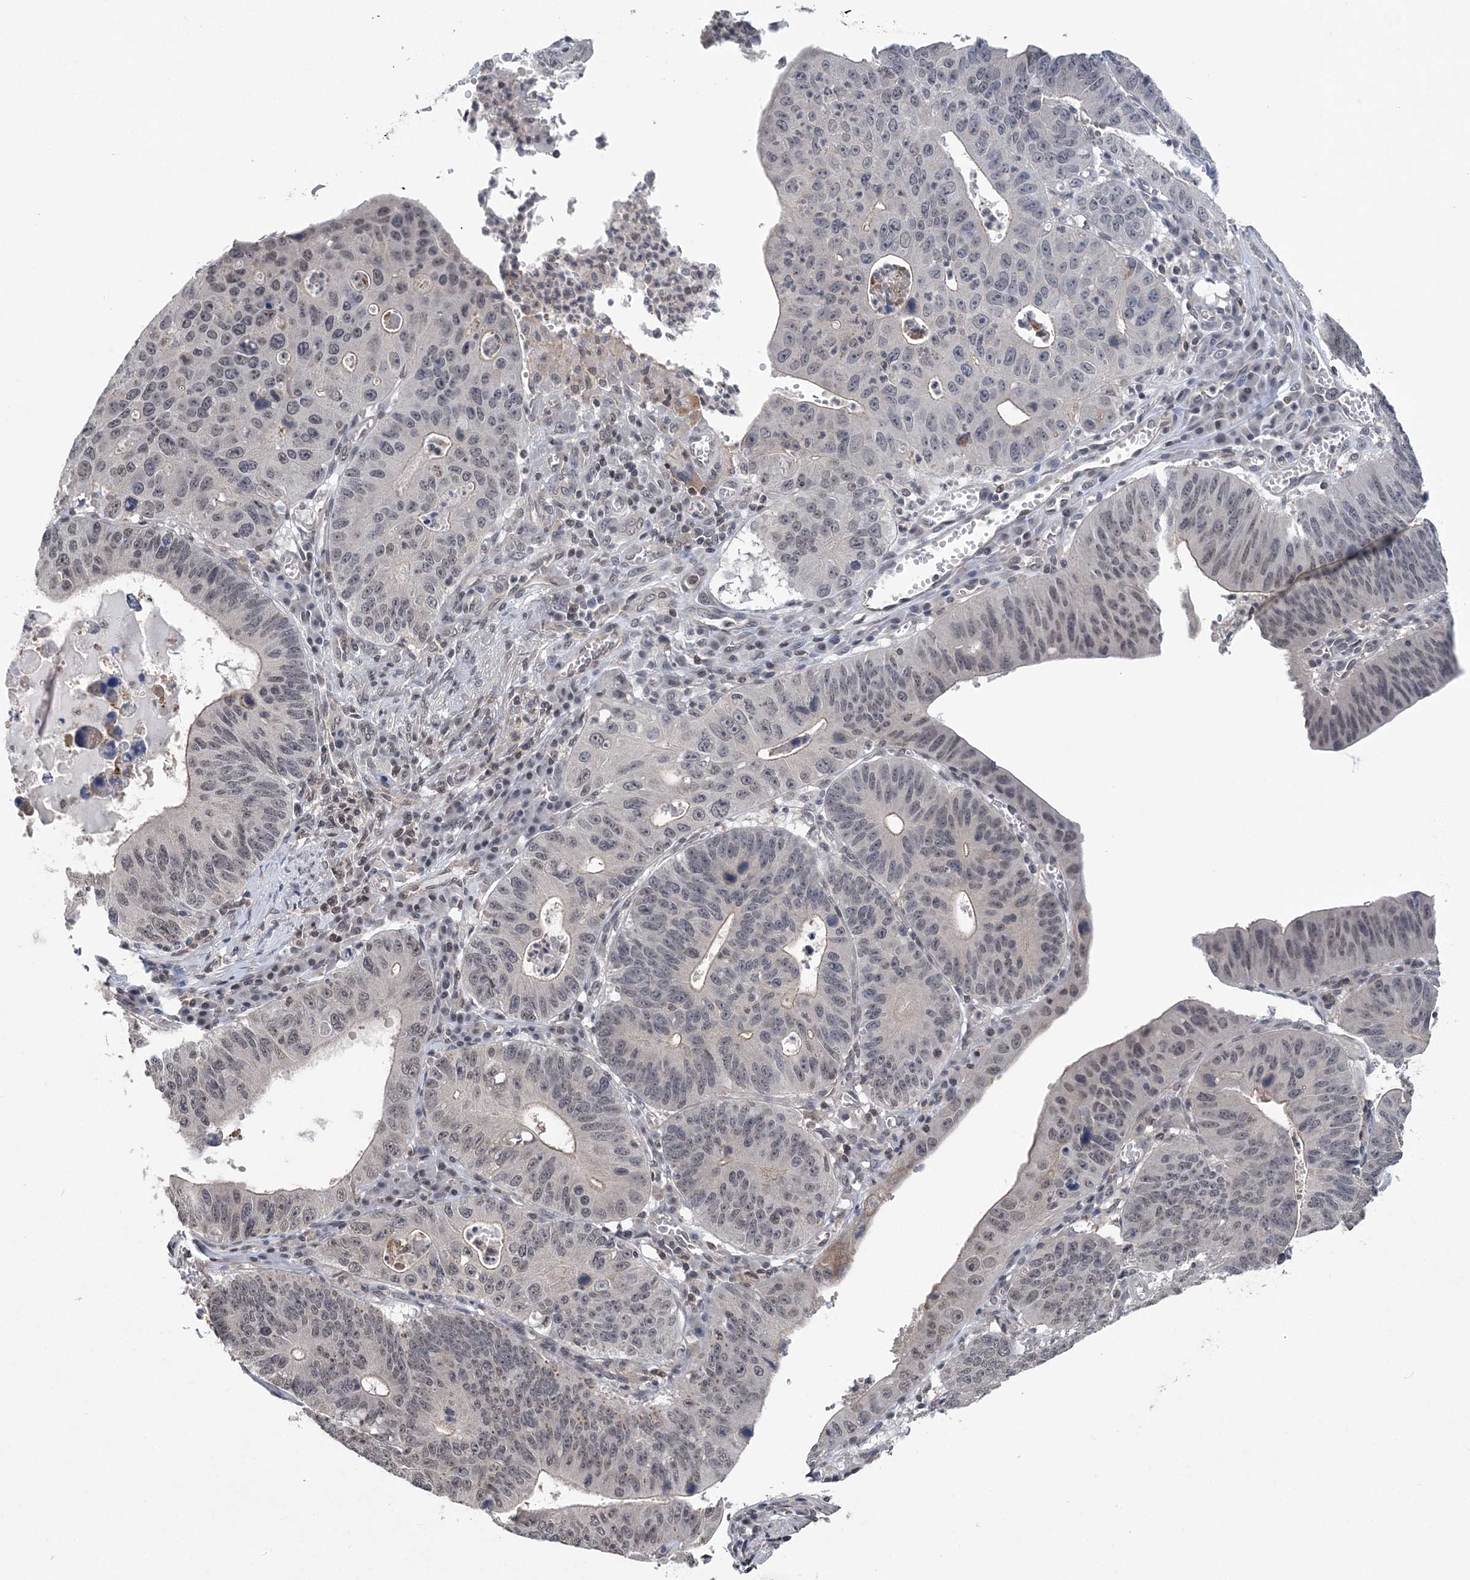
{"staining": {"intensity": "moderate", "quantity": "<25%", "location": "nuclear"}, "tissue": "stomach cancer", "cell_type": "Tumor cells", "image_type": "cancer", "snomed": [{"axis": "morphology", "description": "Adenocarcinoma, NOS"}, {"axis": "topography", "description": "Stomach"}], "caption": "Human adenocarcinoma (stomach) stained for a protein (brown) reveals moderate nuclear positive expression in approximately <25% of tumor cells.", "gene": "CCDC152", "patient": {"sex": "male", "age": 59}}